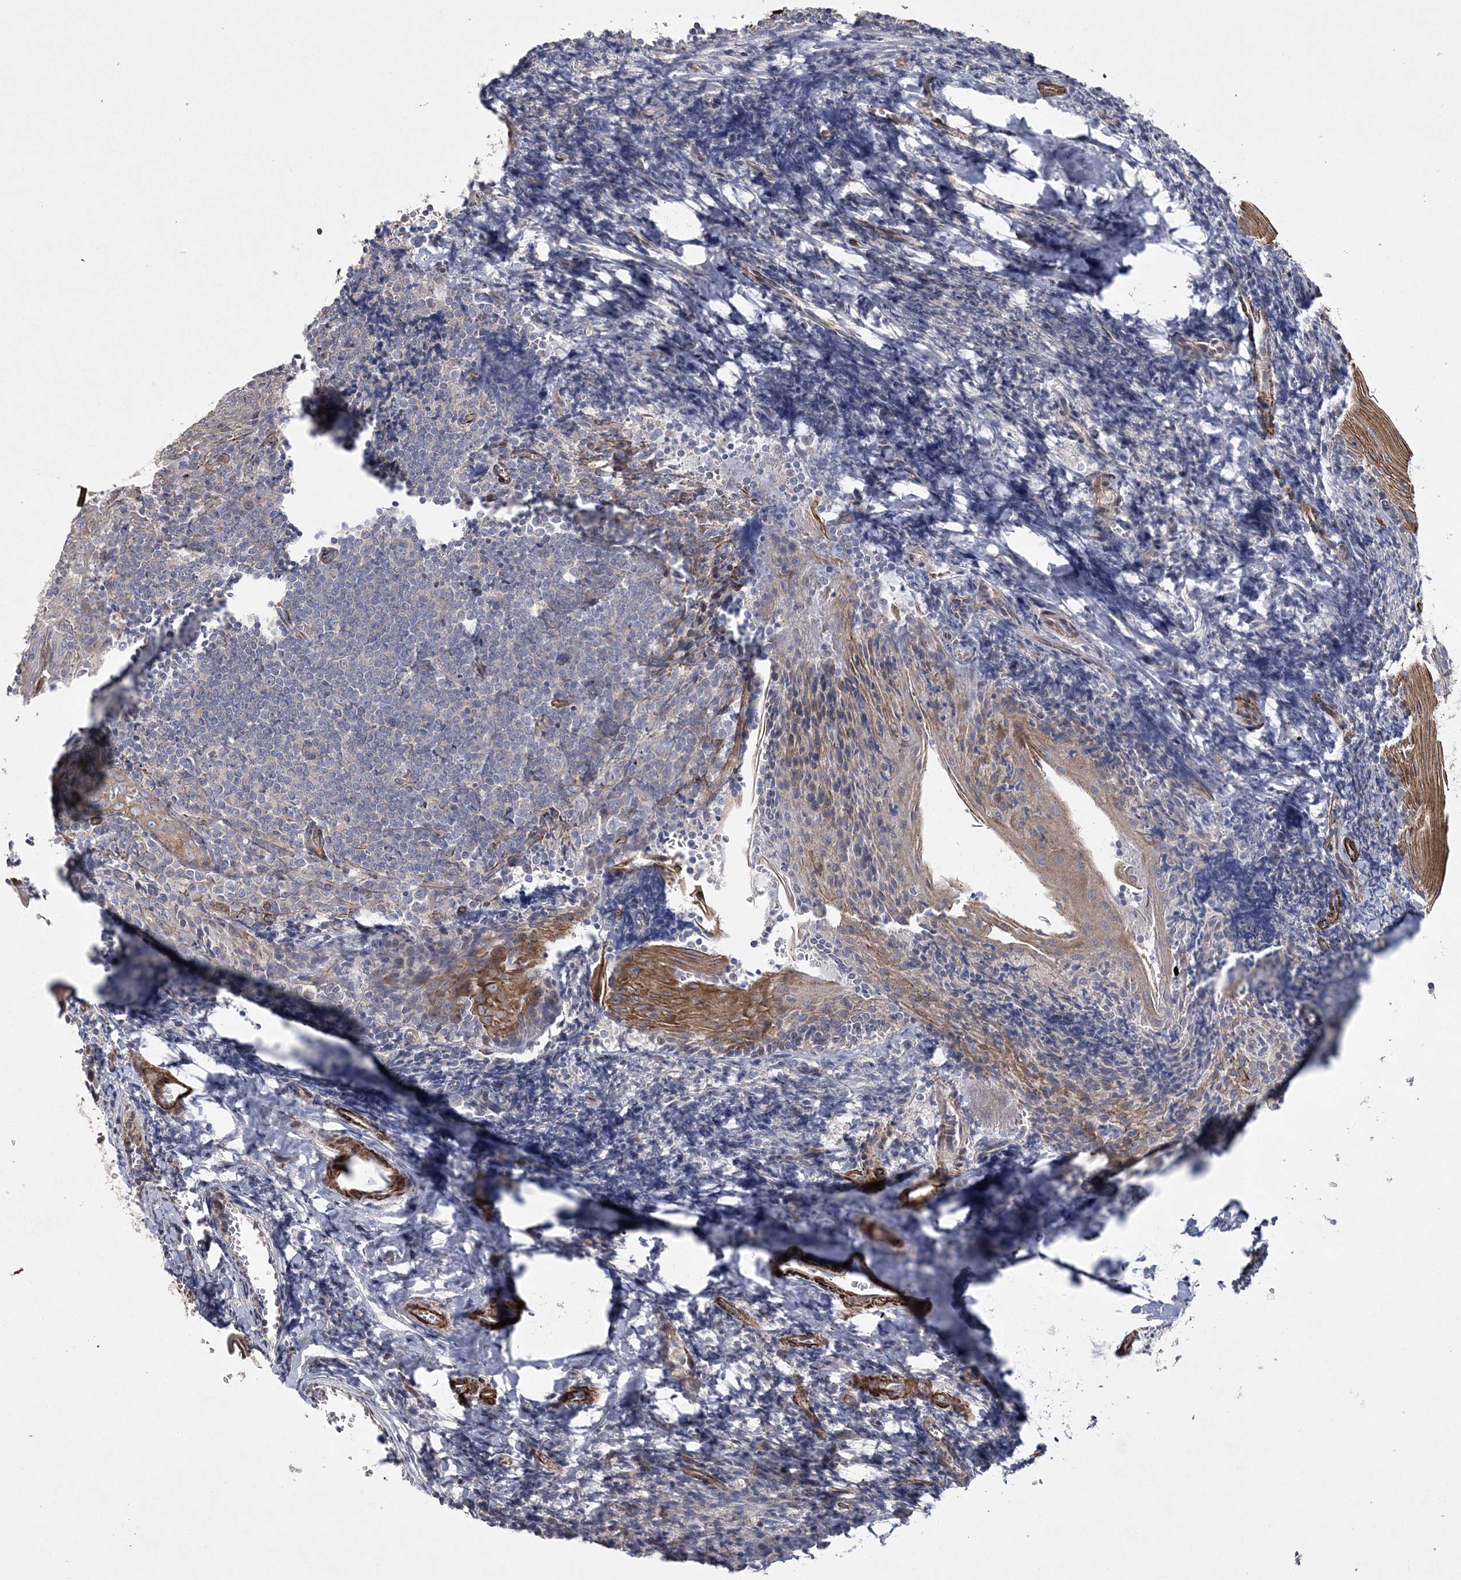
{"staining": {"intensity": "negative", "quantity": "none", "location": "none"}, "tissue": "tonsil", "cell_type": "Germinal center cells", "image_type": "normal", "snomed": [{"axis": "morphology", "description": "Normal tissue, NOS"}, {"axis": "topography", "description": "Tonsil"}], "caption": "Immunohistochemistry histopathology image of normal tonsil: human tonsil stained with DAB (3,3'-diaminobenzidine) exhibits no significant protein positivity in germinal center cells. The staining is performed using DAB brown chromogen with nuclei counter-stained in using hematoxylin.", "gene": "ARSJ", "patient": {"sex": "male", "age": 27}}